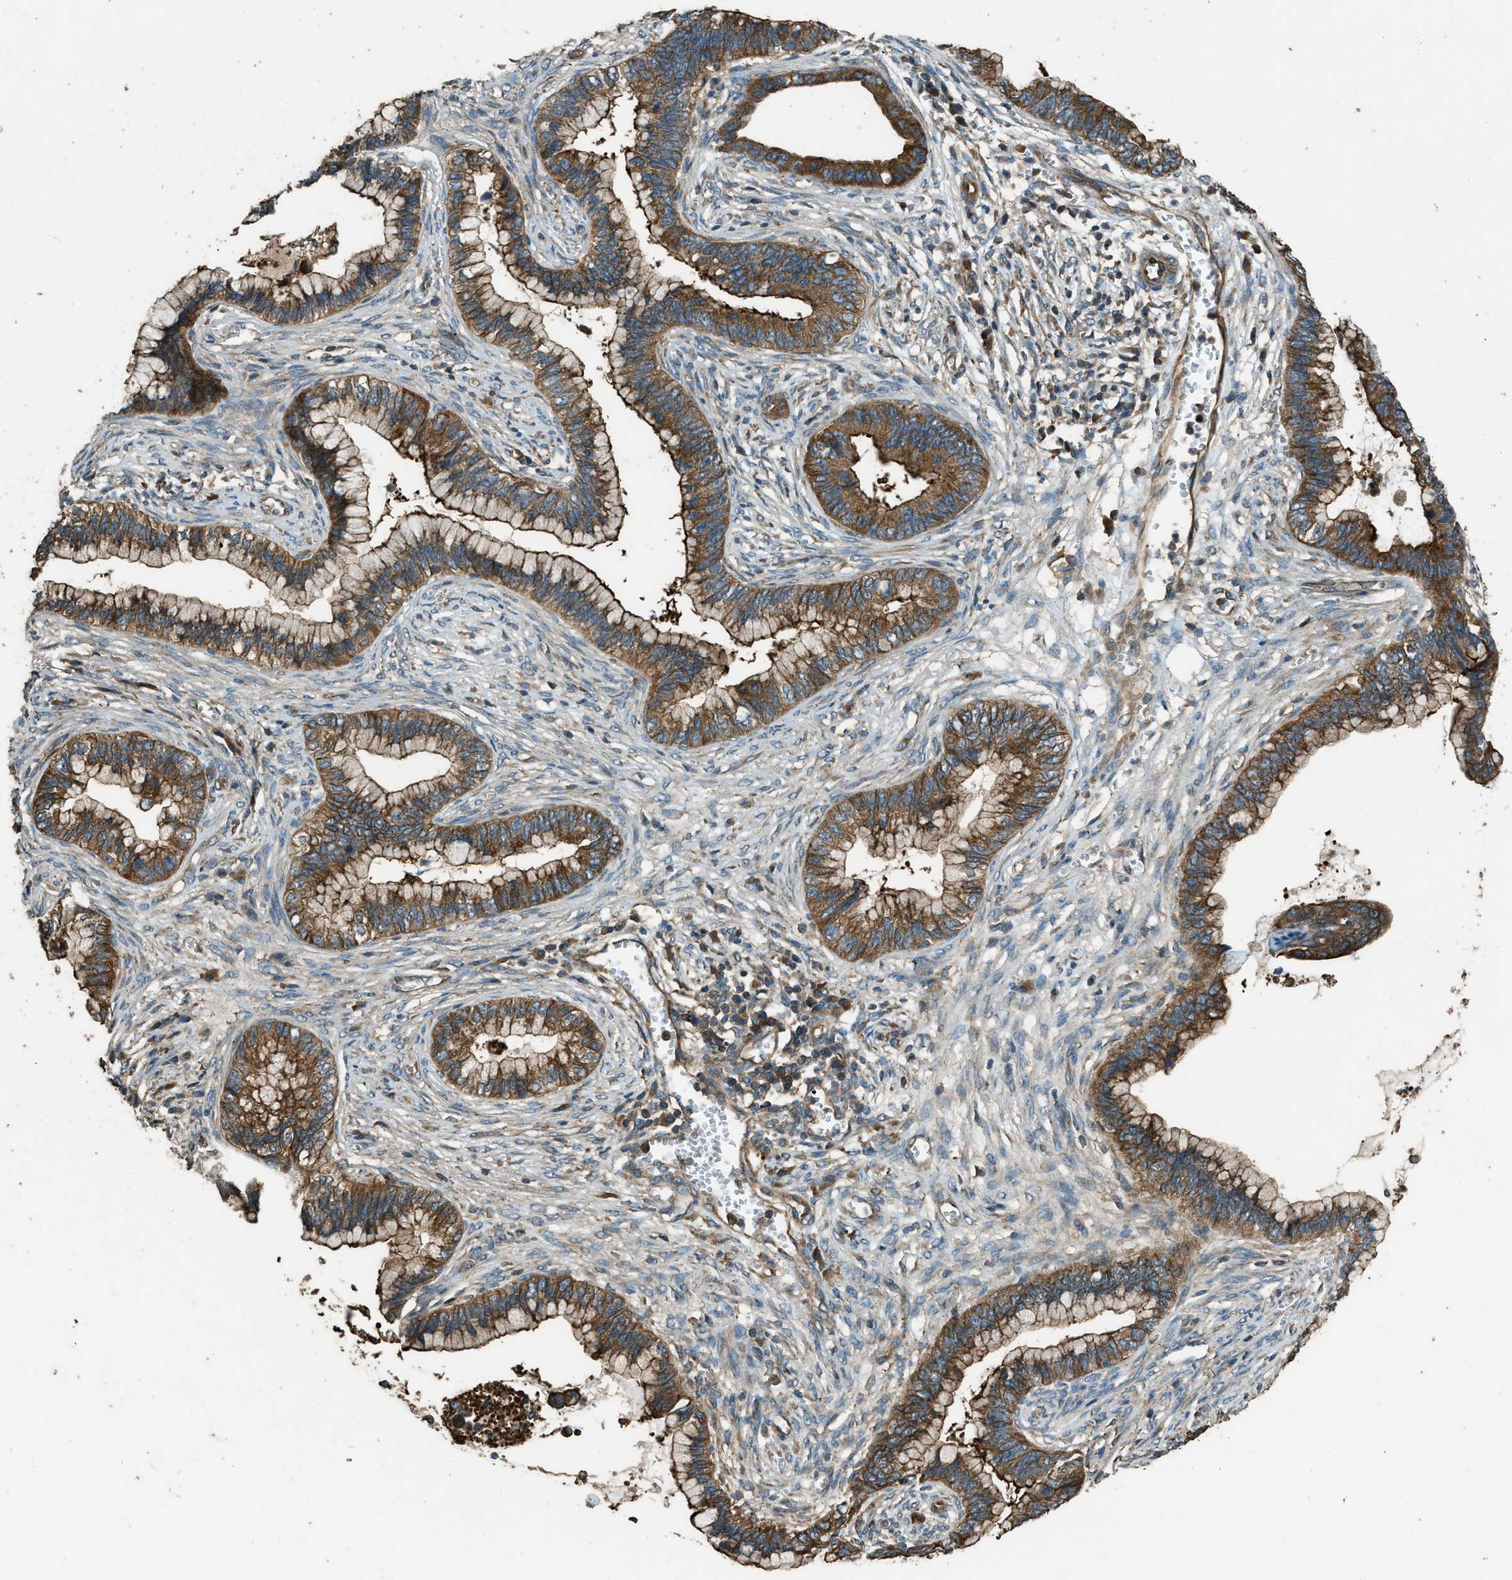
{"staining": {"intensity": "moderate", "quantity": ">75%", "location": "cytoplasmic/membranous"}, "tissue": "cervical cancer", "cell_type": "Tumor cells", "image_type": "cancer", "snomed": [{"axis": "morphology", "description": "Adenocarcinoma, NOS"}, {"axis": "topography", "description": "Cervix"}], "caption": "A histopathology image showing moderate cytoplasmic/membranous positivity in approximately >75% of tumor cells in adenocarcinoma (cervical), as visualized by brown immunohistochemical staining.", "gene": "MARS1", "patient": {"sex": "female", "age": 44}}